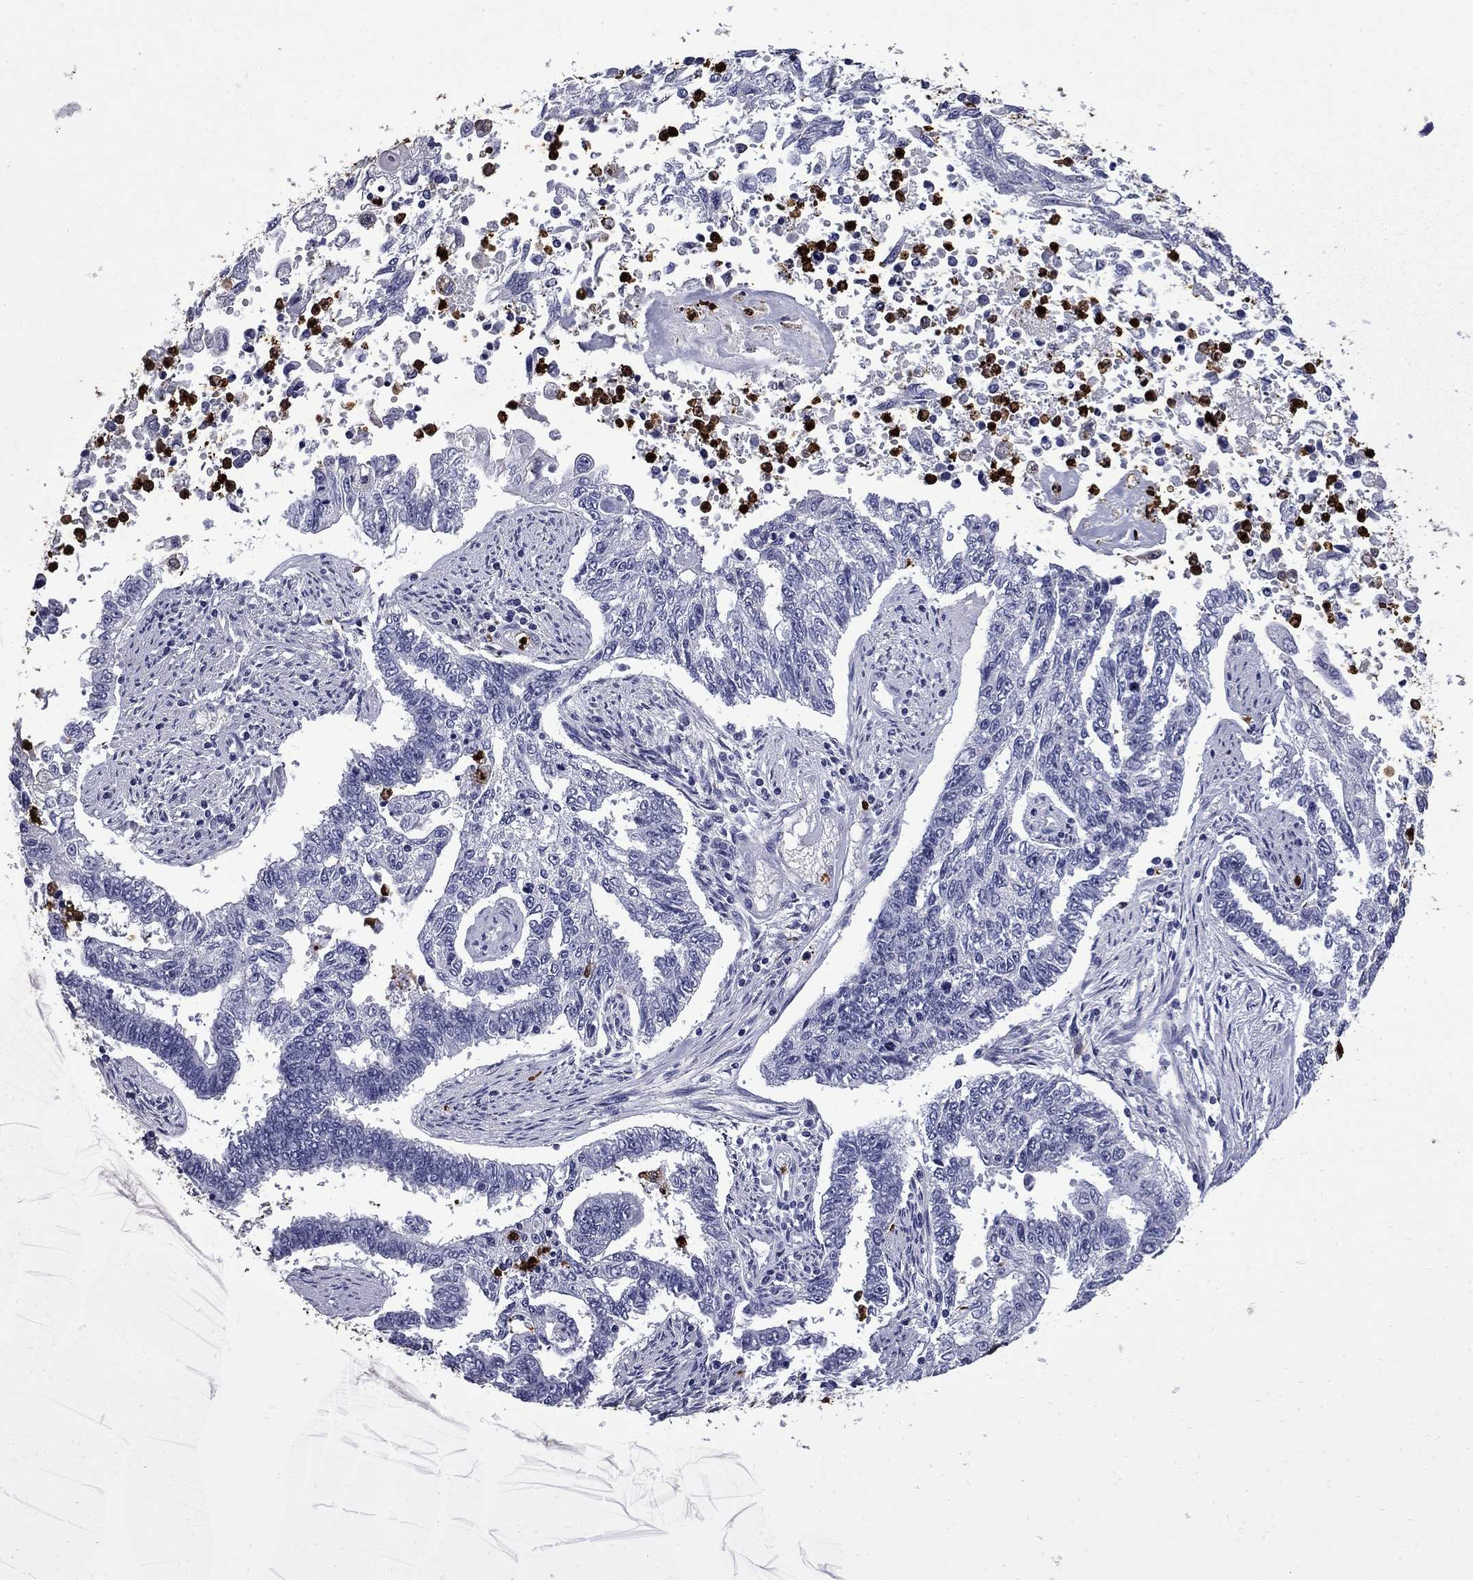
{"staining": {"intensity": "negative", "quantity": "none", "location": "none"}, "tissue": "endometrial cancer", "cell_type": "Tumor cells", "image_type": "cancer", "snomed": [{"axis": "morphology", "description": "Adenocarcinoma, NOS"}, {"axis": "topography", "description": "Uterus"}], "caption": "This is a image of IHC staining of endometrial cancer, which shows no positivity in tumor cells. (DAB (3,3'-diaminobenzidine) immunohistochemistry (IHC) with hematoxylin counter stain).", "gene": "TRIM29", "patient": {"sex": "female", "age": 59}}